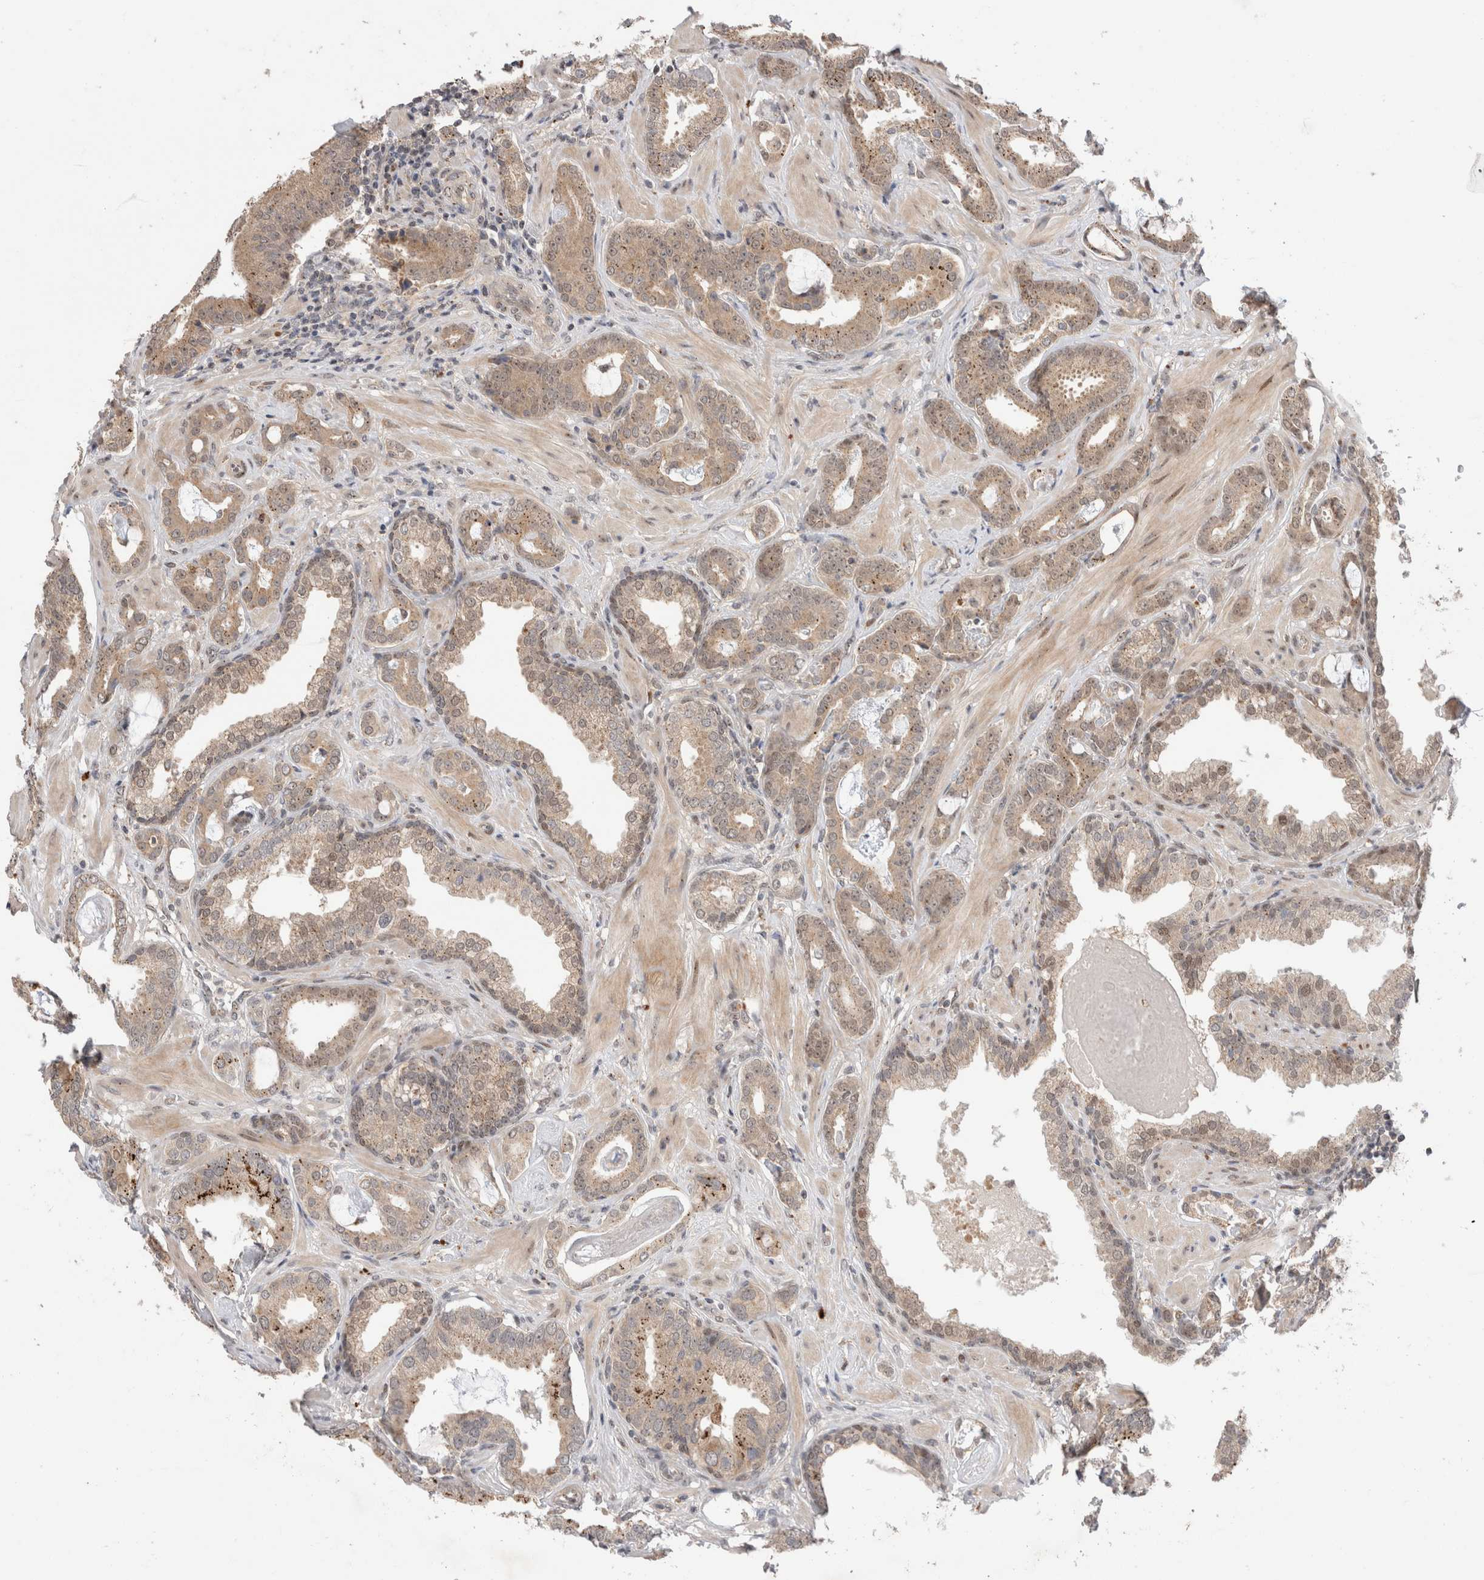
{"staining": {"intensity": "weak", "quantity": ">75%", "location": "cytoplasmic/membranous,nuclear"}, "tissue": "prostate cancer", "cell_type": "Tumor cells", "image_type": "cancer", "snomed": [{"axis": "morphology", "description": "Adenocarcinoma, Low grade"}, {"axis": "topography", "description": "Prostate"}], "caption": "Immunohistochemical staining of prostate low-grade adenocarcinoma displays weak cytoplasmic/membranous and nuclear protein positivity in about >75% of tumor cells.", "gene": "SLC29A1", "patient": {"sex": "male", "age": 53}}